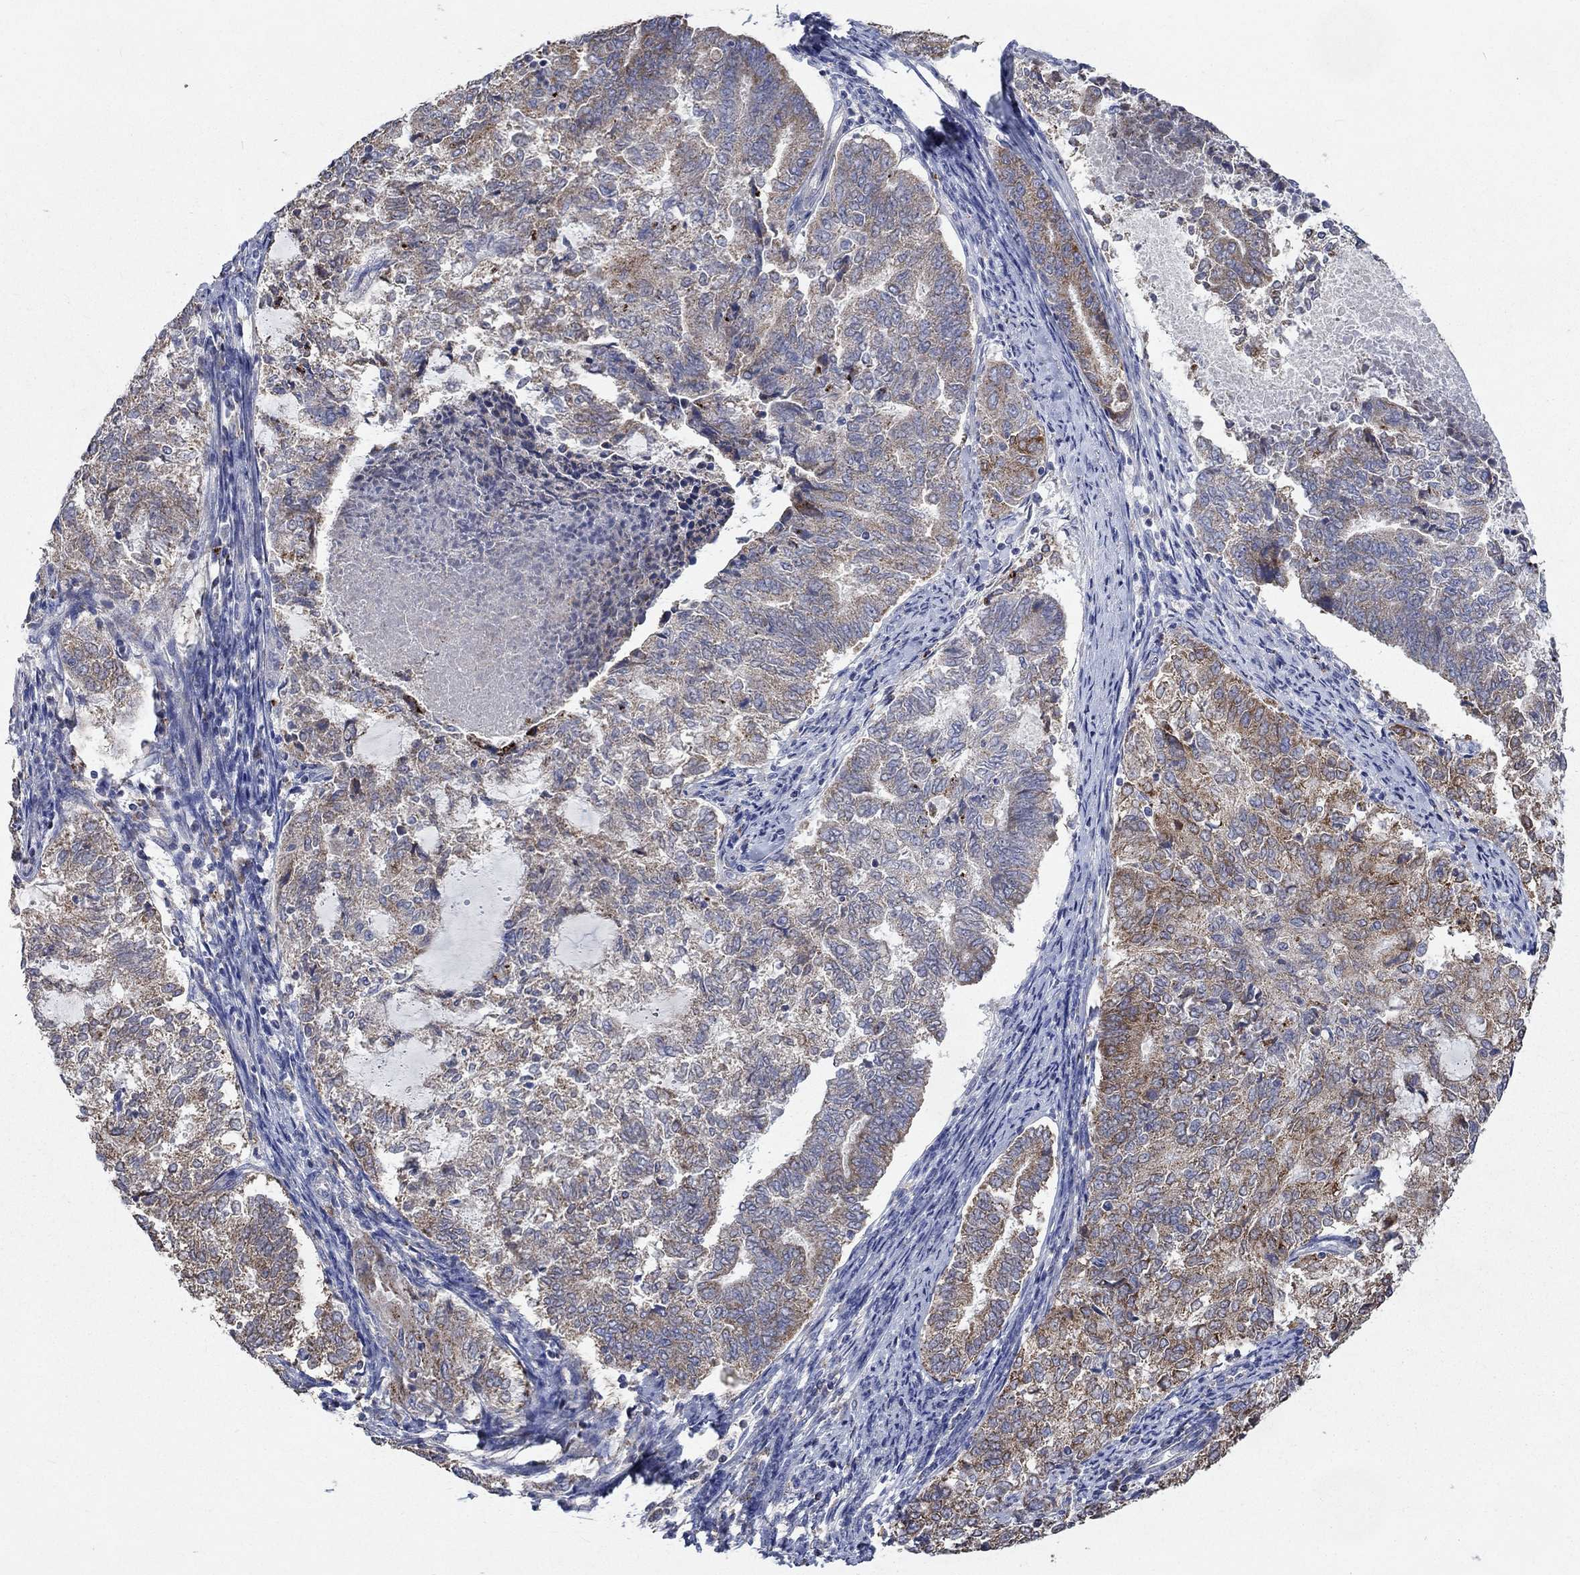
{"staining": {"intensity": "moderate", "quantity": "25%-75%", "location": "cytoplasmic/membranous"}, "tissue": "endometrial cancer", "cell_type": "Tumor cells", "image_type": "cancer", "snomed": [{"axis": "morphology", "description": "Adenocarcinoma, NOS"}, {"axis": "topography", "description": "Endometrium"}], "caption": "Tumor cells demonstrate medium levels of moderate cytoplasmic/membranous staining in approximately 25%-75% of cells in human adenocarcinoma (endometrial).", "gene": "UGT8", "patient": {"sex": "female", "age": 65}}